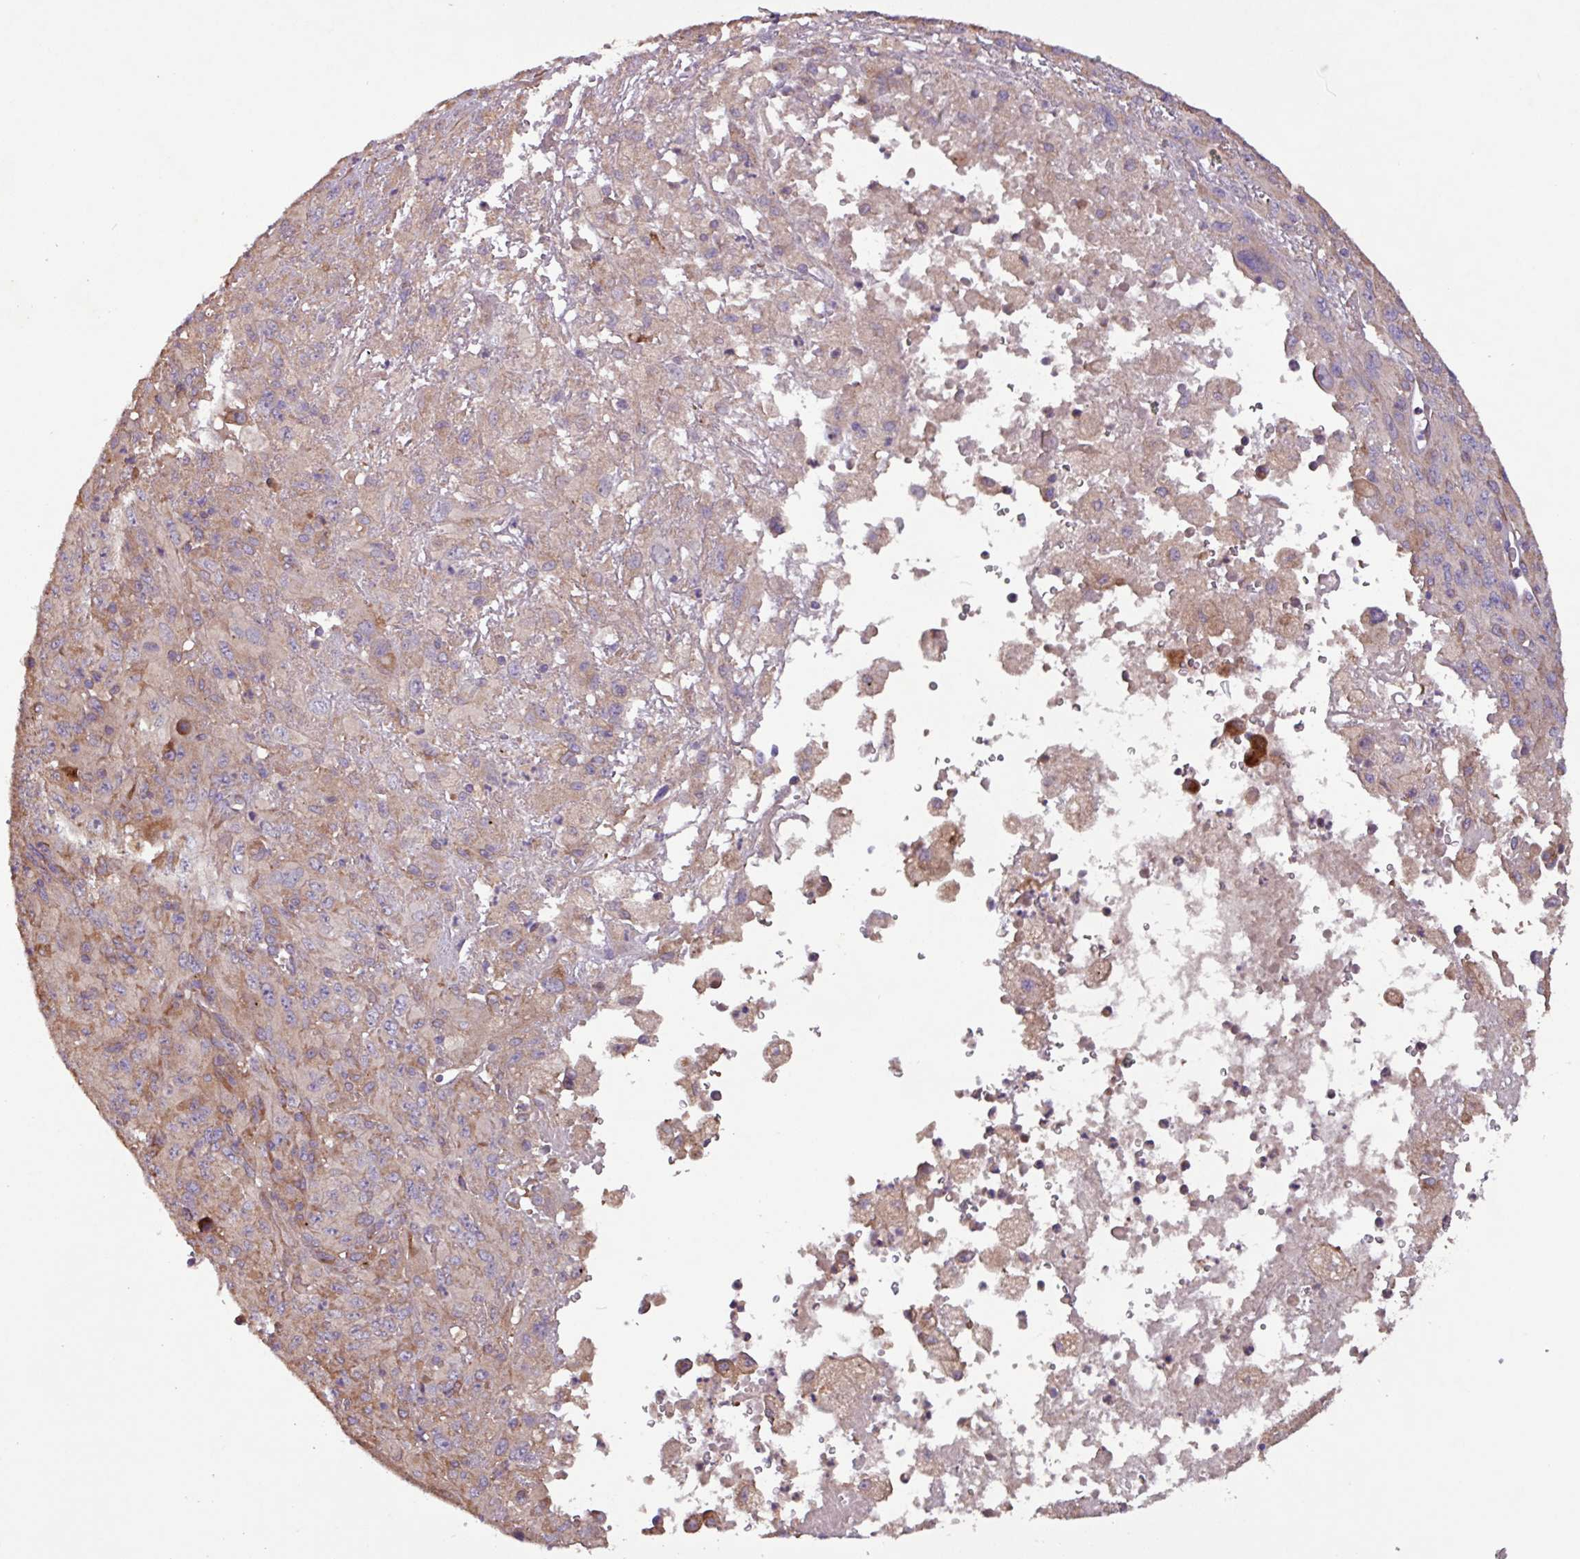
{"staining": {"intensity": "moderate", "quantity": "<25%", "location": "cytoplasmic/membranous"}, "tissue": "melanoma", "cell_type": "Tumor cells", "image_type": "cancer", "snomed": [{"axis": "morphology", "description": "Malignant melanoma, Metastatic site"}, {"axis": "topography", "description": "Skin"}], "caption": "The histopathology image displays a brown stain indicating the presence of a protein in the cytoplasmic/membranous of tumor cells in melanoma.", "gene": "PTPRQ", "patient": {"sex": "female", "age": 56}}